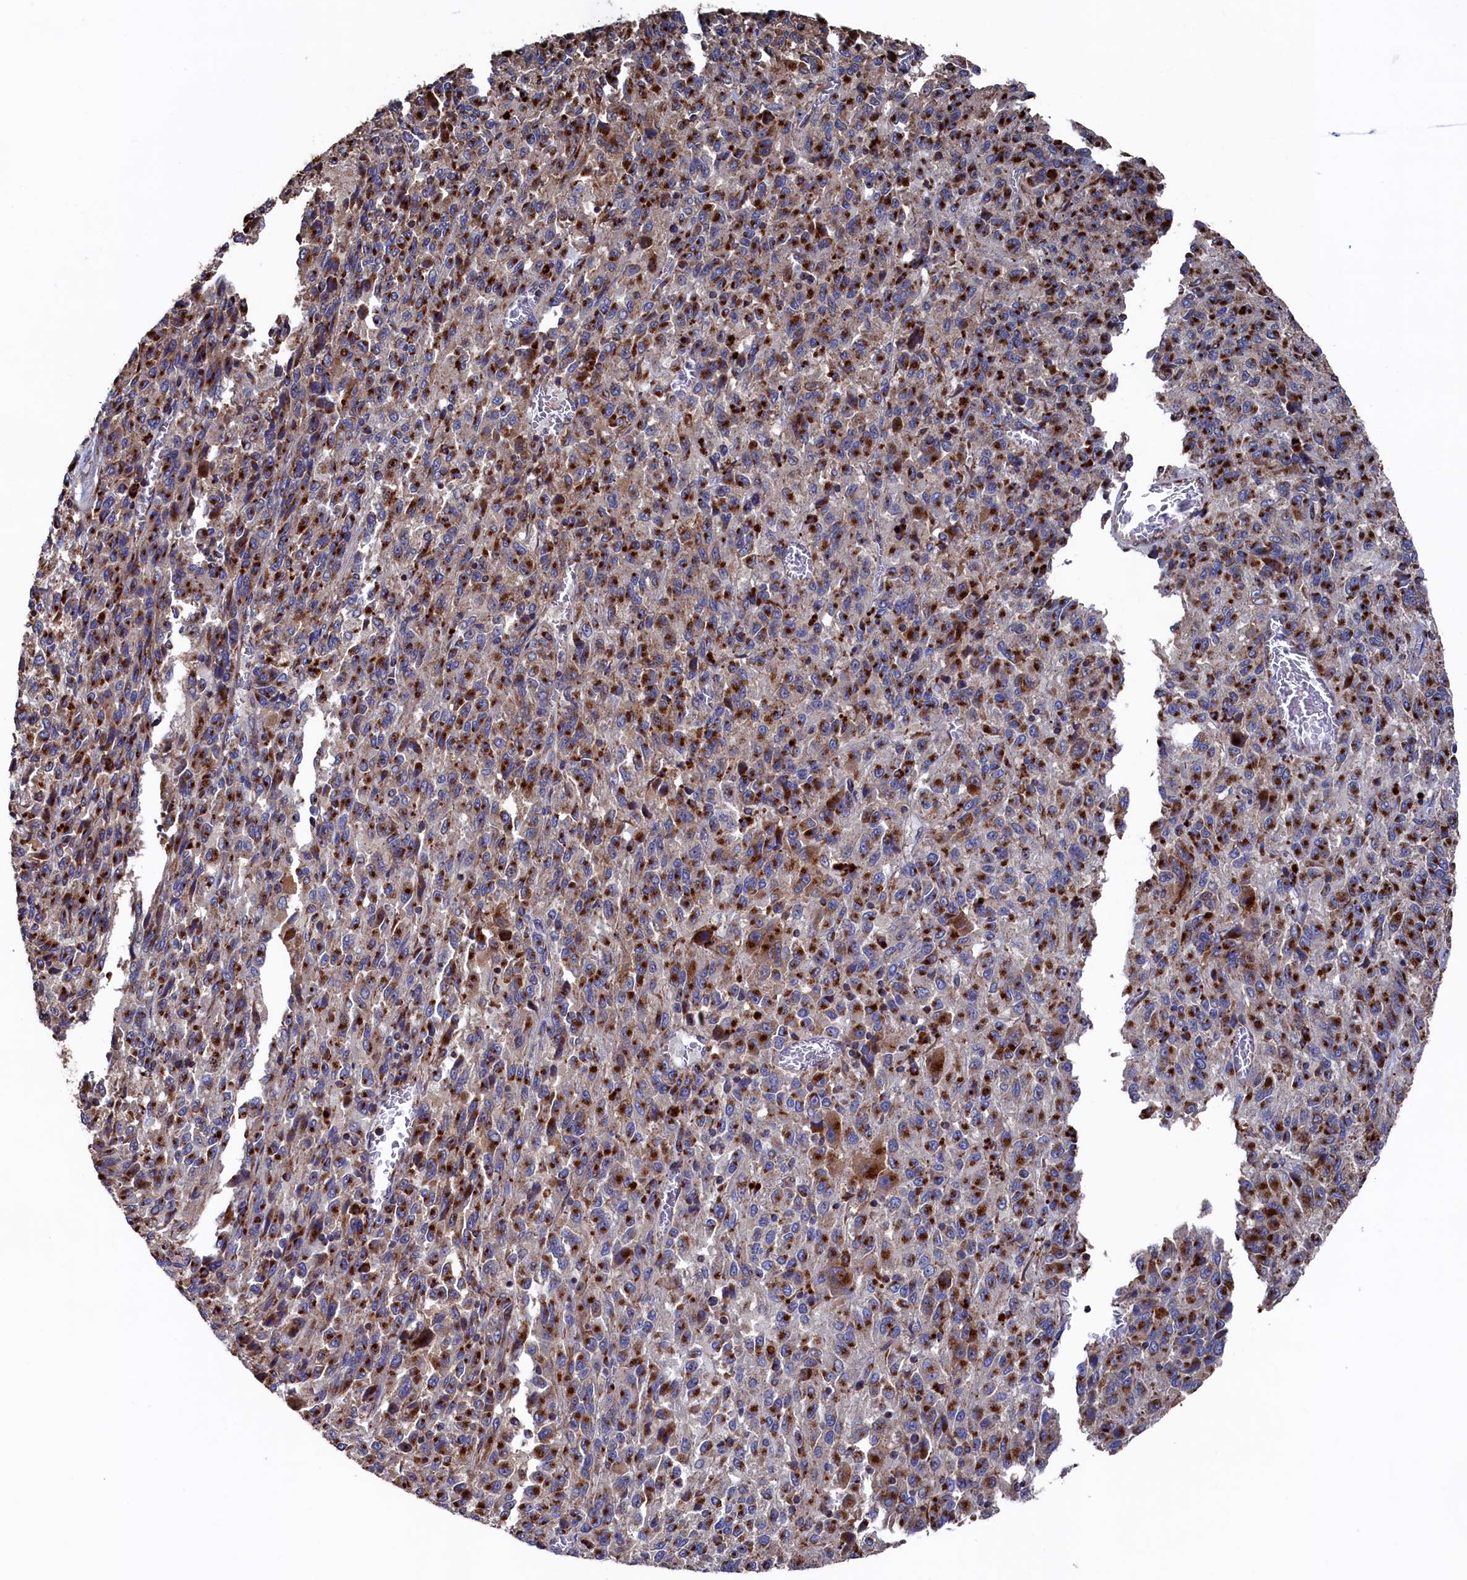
{"staining": {"intensity": "strong", "quantity": ">75%", "location": "cytoplasmic/membranous"}, "tissue": "melanoma", "cell_type": "Tumor cells", "image_type": "cancer", "snomed": [{"axis": "morphology", "description": "Malignant melanoma, Metastatic site"}, {"axis": "topography", "description": "Lung"}], "caption": "Protein staining displays strong cytoplasmic/membranous positivity in approximately >75% of tumor cells in malignant melanoma (metastatic site).", "gene": "PRRC1", "patient": {"sex": "male", "age": 64}}